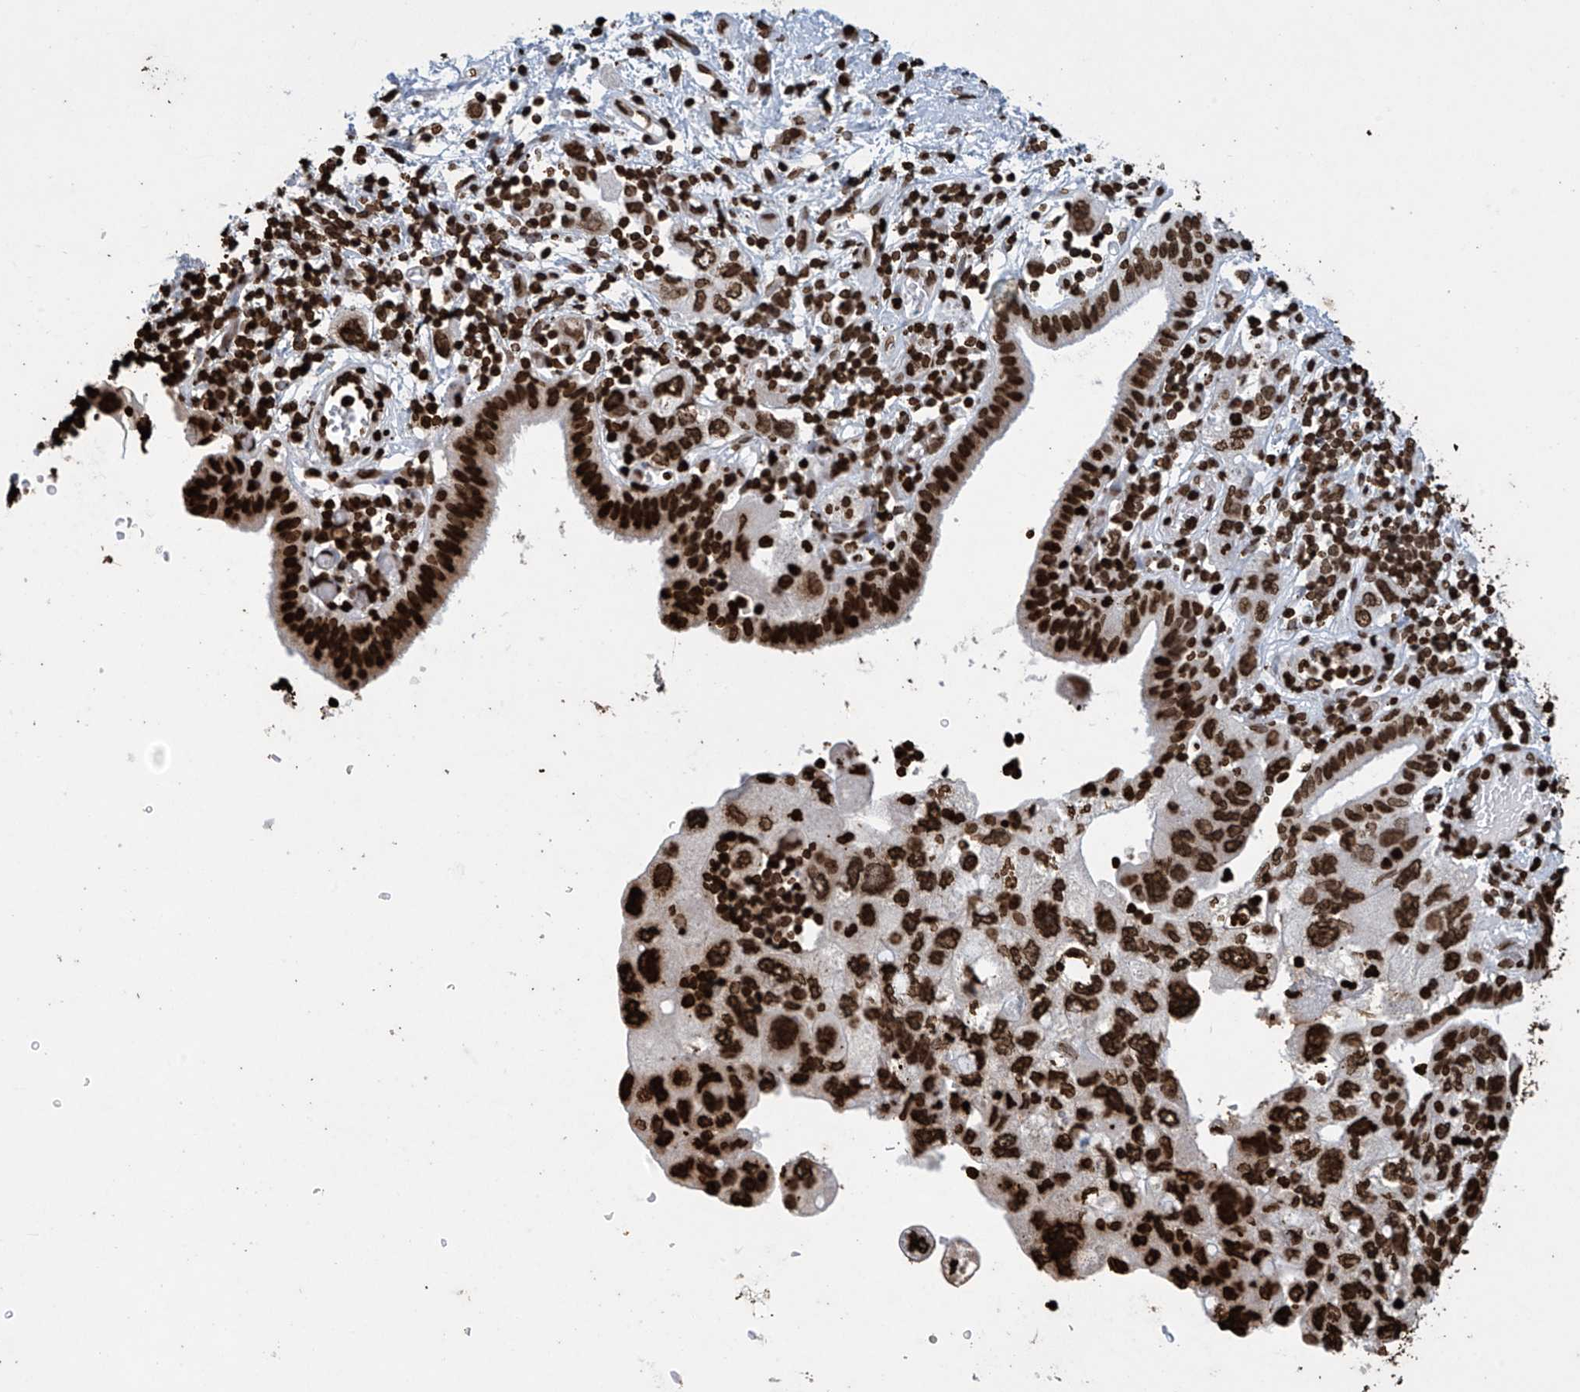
{"staining": {"intensity": "strong", "quantity": ">75%", "location": "nuclear"}, "tissue": "pancreatic cancer", "cell_type": "Tumor cells", "image_type": "cancer", "snomed": [{"axis": "morphology", "description": "Adenocarcinoma, NOS"}, {"axis": "topography", "description": "Pancreas"}], "caption": "Brown immunohistochemical staining in human pancreatic cancer demonstrates strong nuclear staining in about >75% of tumor cells.", "gene": "H3-3A", "patient": {"sex": "female", "age": 73}}